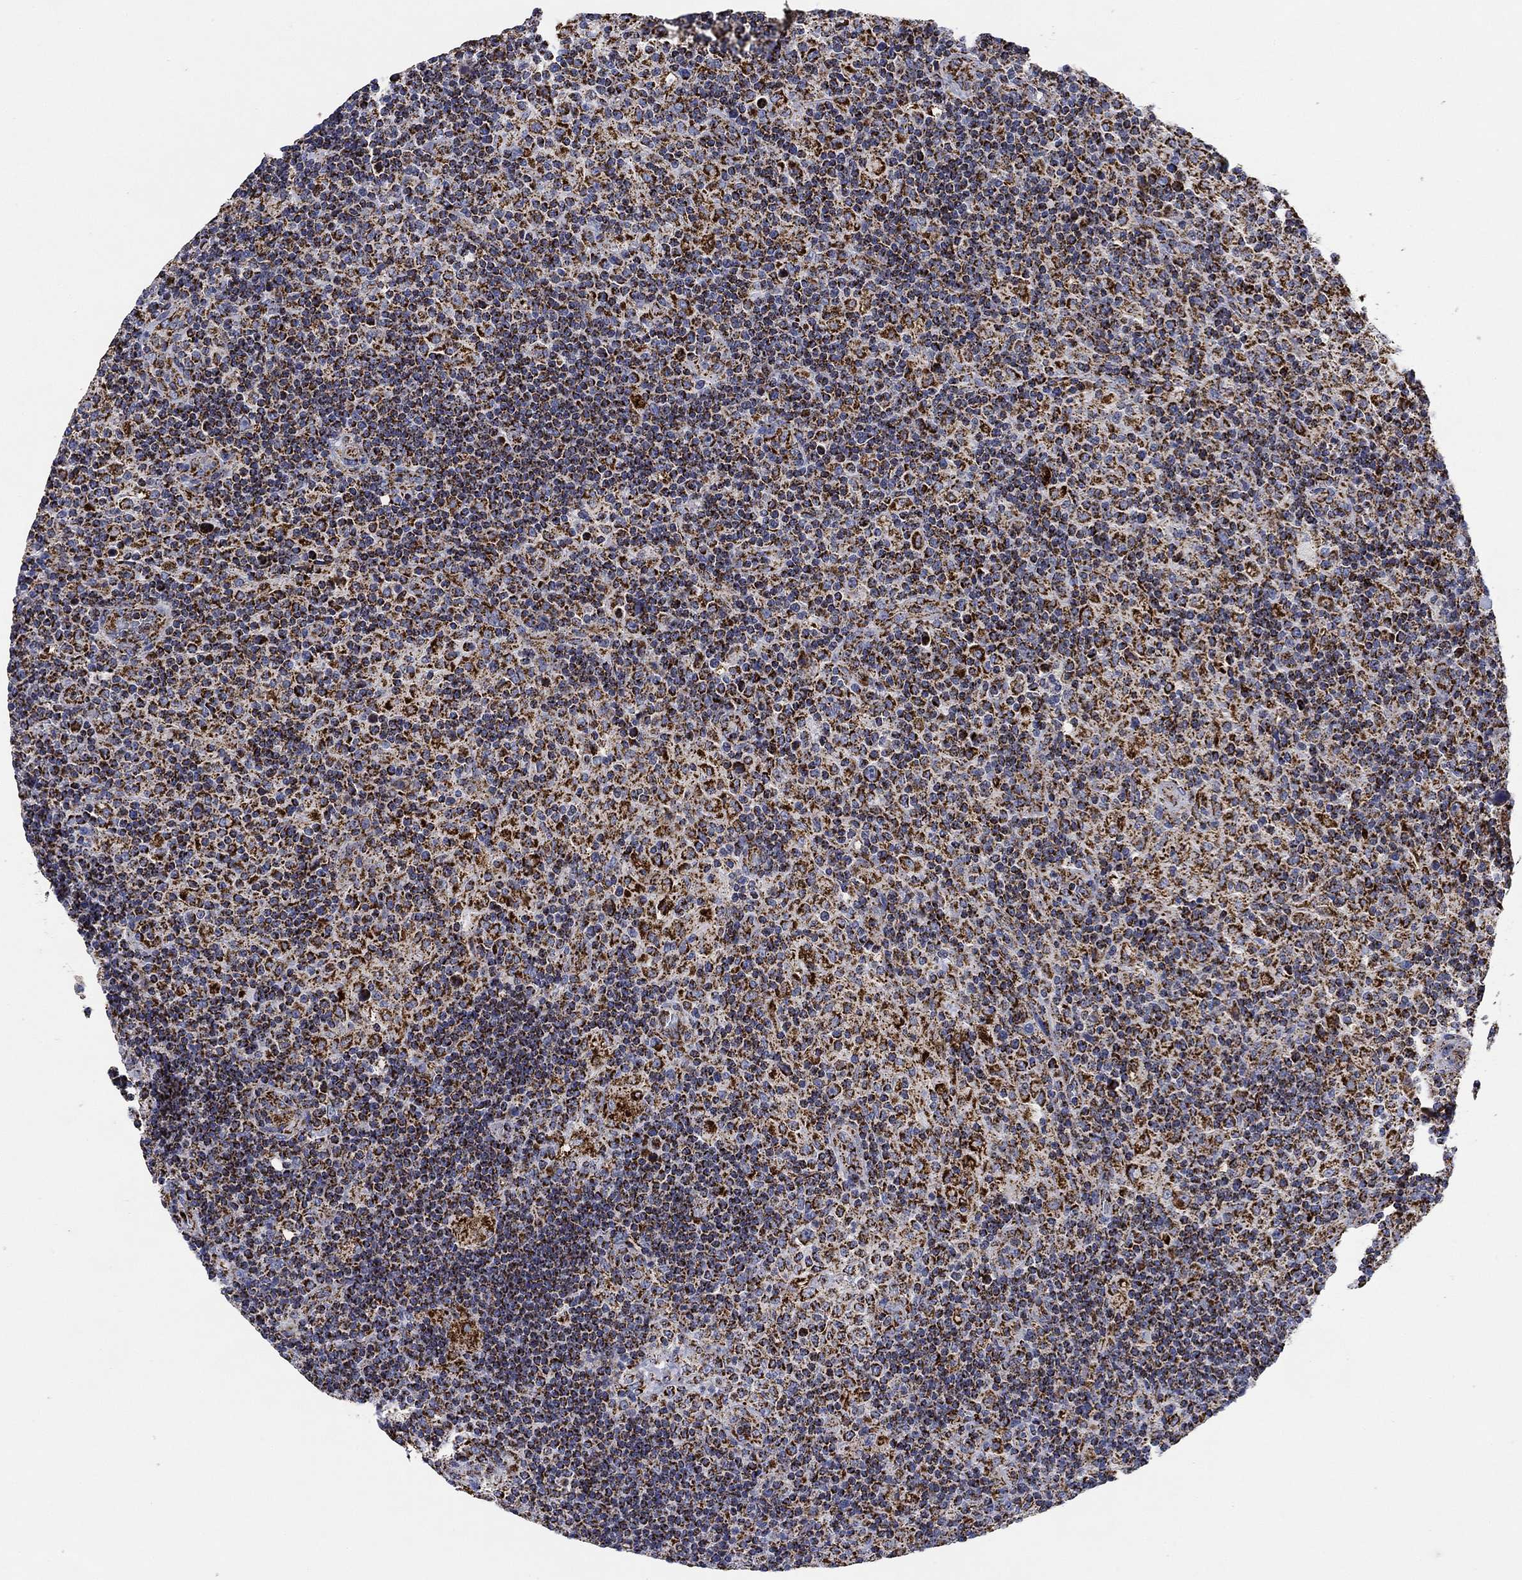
{"staining": {"intensity": "strong", "quantity": ">75%", "location": "cytoplasmic/membranous"}, "tissue": "lymphoma", "cell_type": "Tumor cells", "image_type": "cancer", "snomed": [{"axis": "morphology", "description": "Hodgkin's disease, NOS"}, {"axis": "topography", "description": "Lymph node"}], "caption": "A high-resolution image shows immunohistochemistry staining of lymphoma, which exhibits strong cytoplasmic/membranous positivity in about >75% of tumor cells.", "gene": "NDUFS3", "patient": {"sex": "male", "age": 70}}